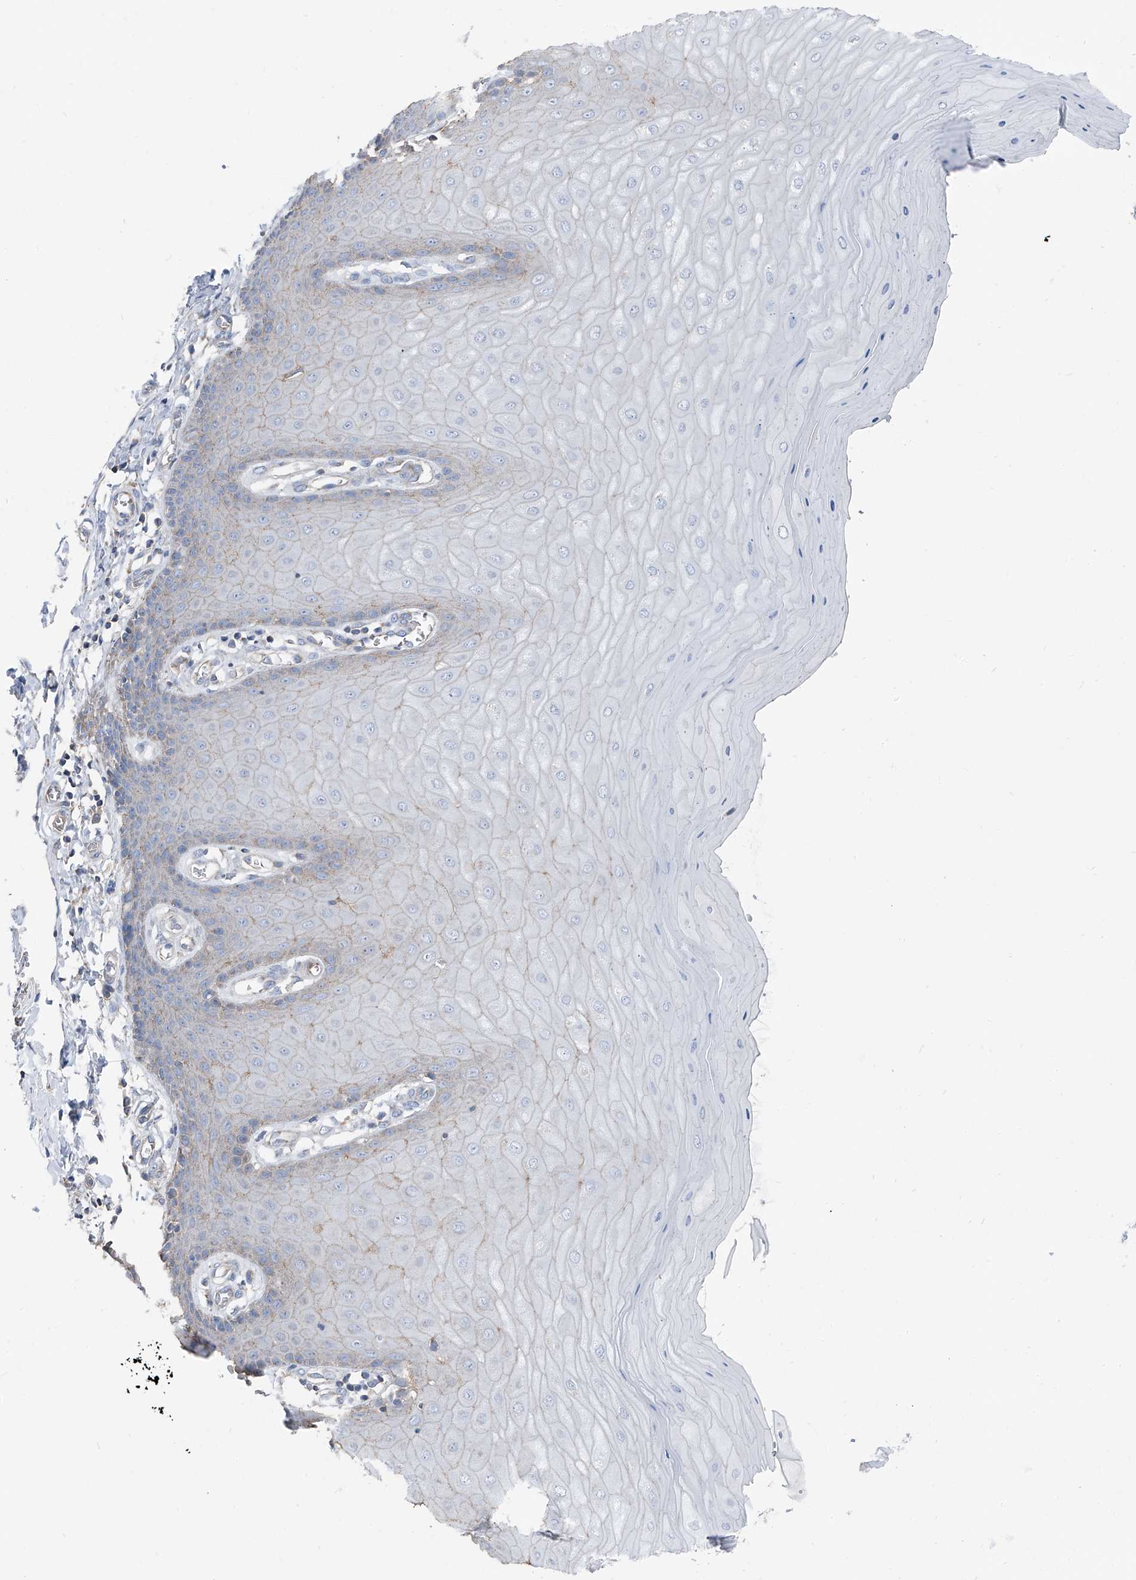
{"staining": {"intensity": "moderate", "quantity": "25%-75%", "location": "cytoplasmic/membranous"}, "tissue": "cervix", "cell_type": "Glandular cells", "image_type": "normal", "snomed": [{"axis": "morphology", "description": "Normal tissue, NOS"}, {"axis": "topography", "description": "Cervix"}], "caption": "Benign cervix reveals moderate cytoplasmic/membranous positivity in about 25%-75% of glandular cells, visualized by immunohistochemistry.", "gene": "GPR142", "patient": {"sex": "female", "age": 55}}